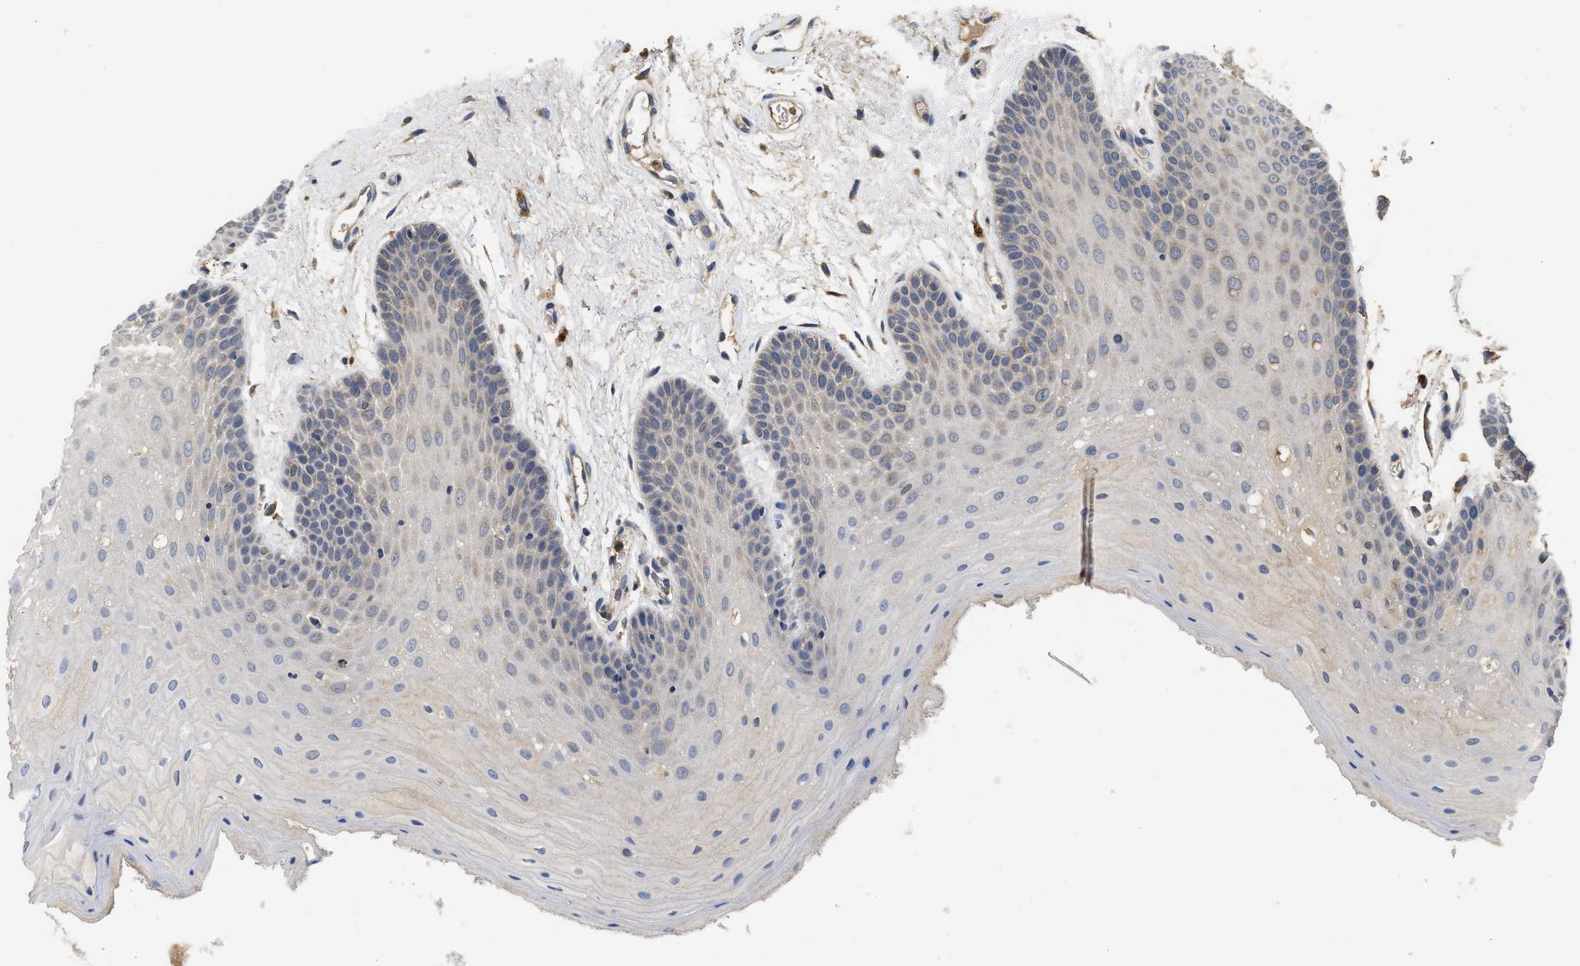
{"staining": {"intensity": "weak", "quantity": "<25%", "location": "cytoplasmic/membranous"}, "tissue": "oral mucosa", "cell_type": "Squamous epithelial cells", "image_type": "normal", "snomed": [{"axis": "morphology", "description": "Normal tissue, NOS"}, {"axis": "morphology", "description": "Squamous cell carcinoma, NOS"}, {"axis": "topography", "description": "Oral tissue"}, {"axis": "topography", "description": "Head-Neck"}], "caption": "Micrograph shows no significant protein positivity in squamous epithelial cells of unremarkable oral mucosa.", "gene": "RNF216", "patient": {"sex": "male", "age": 71}}